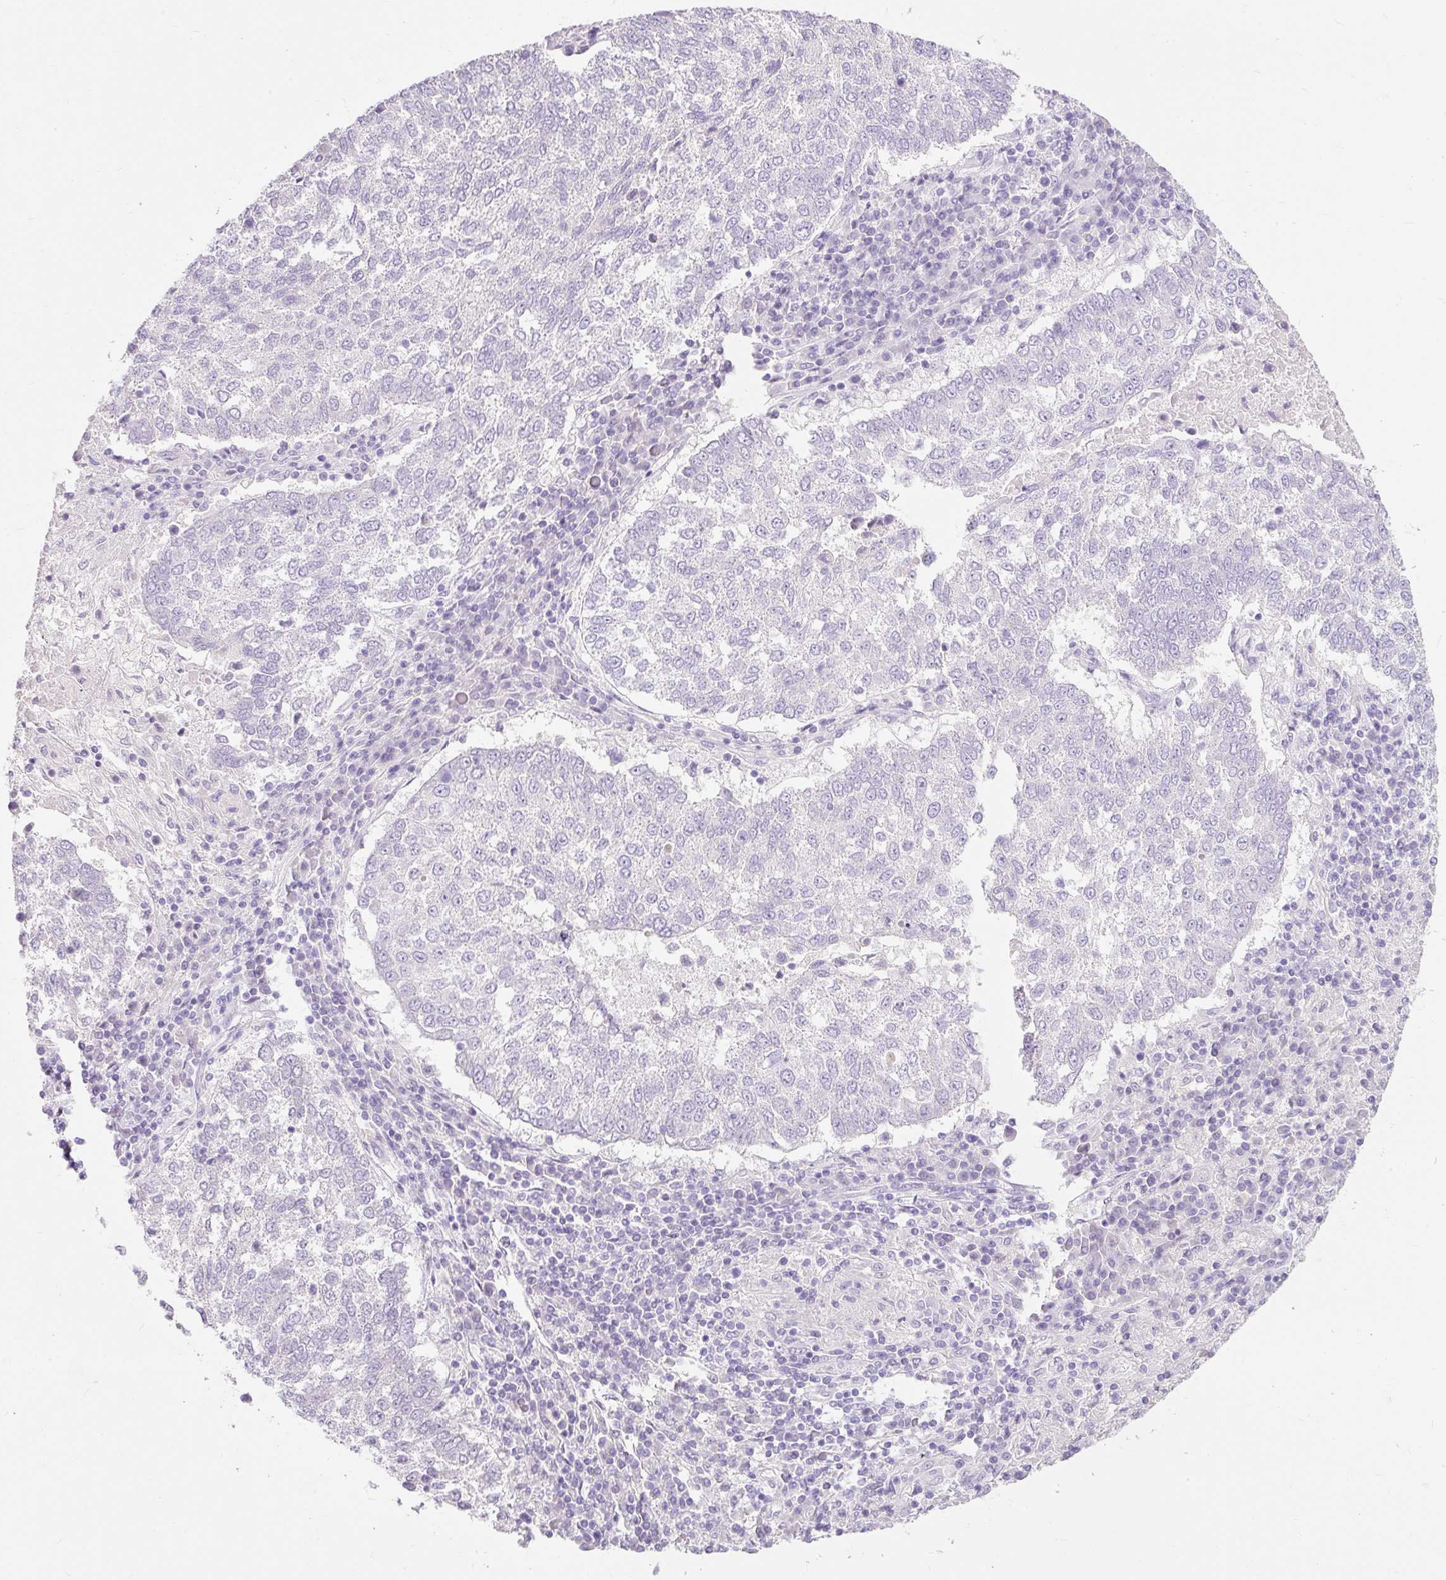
{"staining": {"intensity": "negative", "quantity": "none", "location": "none"}, "tissue": "lung cancer", "cell_type": "Tumor cells", "image_type": "cancer", "snomed": [{"axis": "morphology", "description": "Squamous cell carcinoma, NOS"}, {"axis": "topography", "description": "Lung"}], "caption": "This photomicrograph is of lung cancer (squamous cell carcinoma) stained with immunohistochemistry (IHC) to label a protein in brown with the nuclei are counter-stained blue. There is no positivity in tumor cells.", "gene": "TMEM213", "patient": {"sex": "male", "age": 73}}